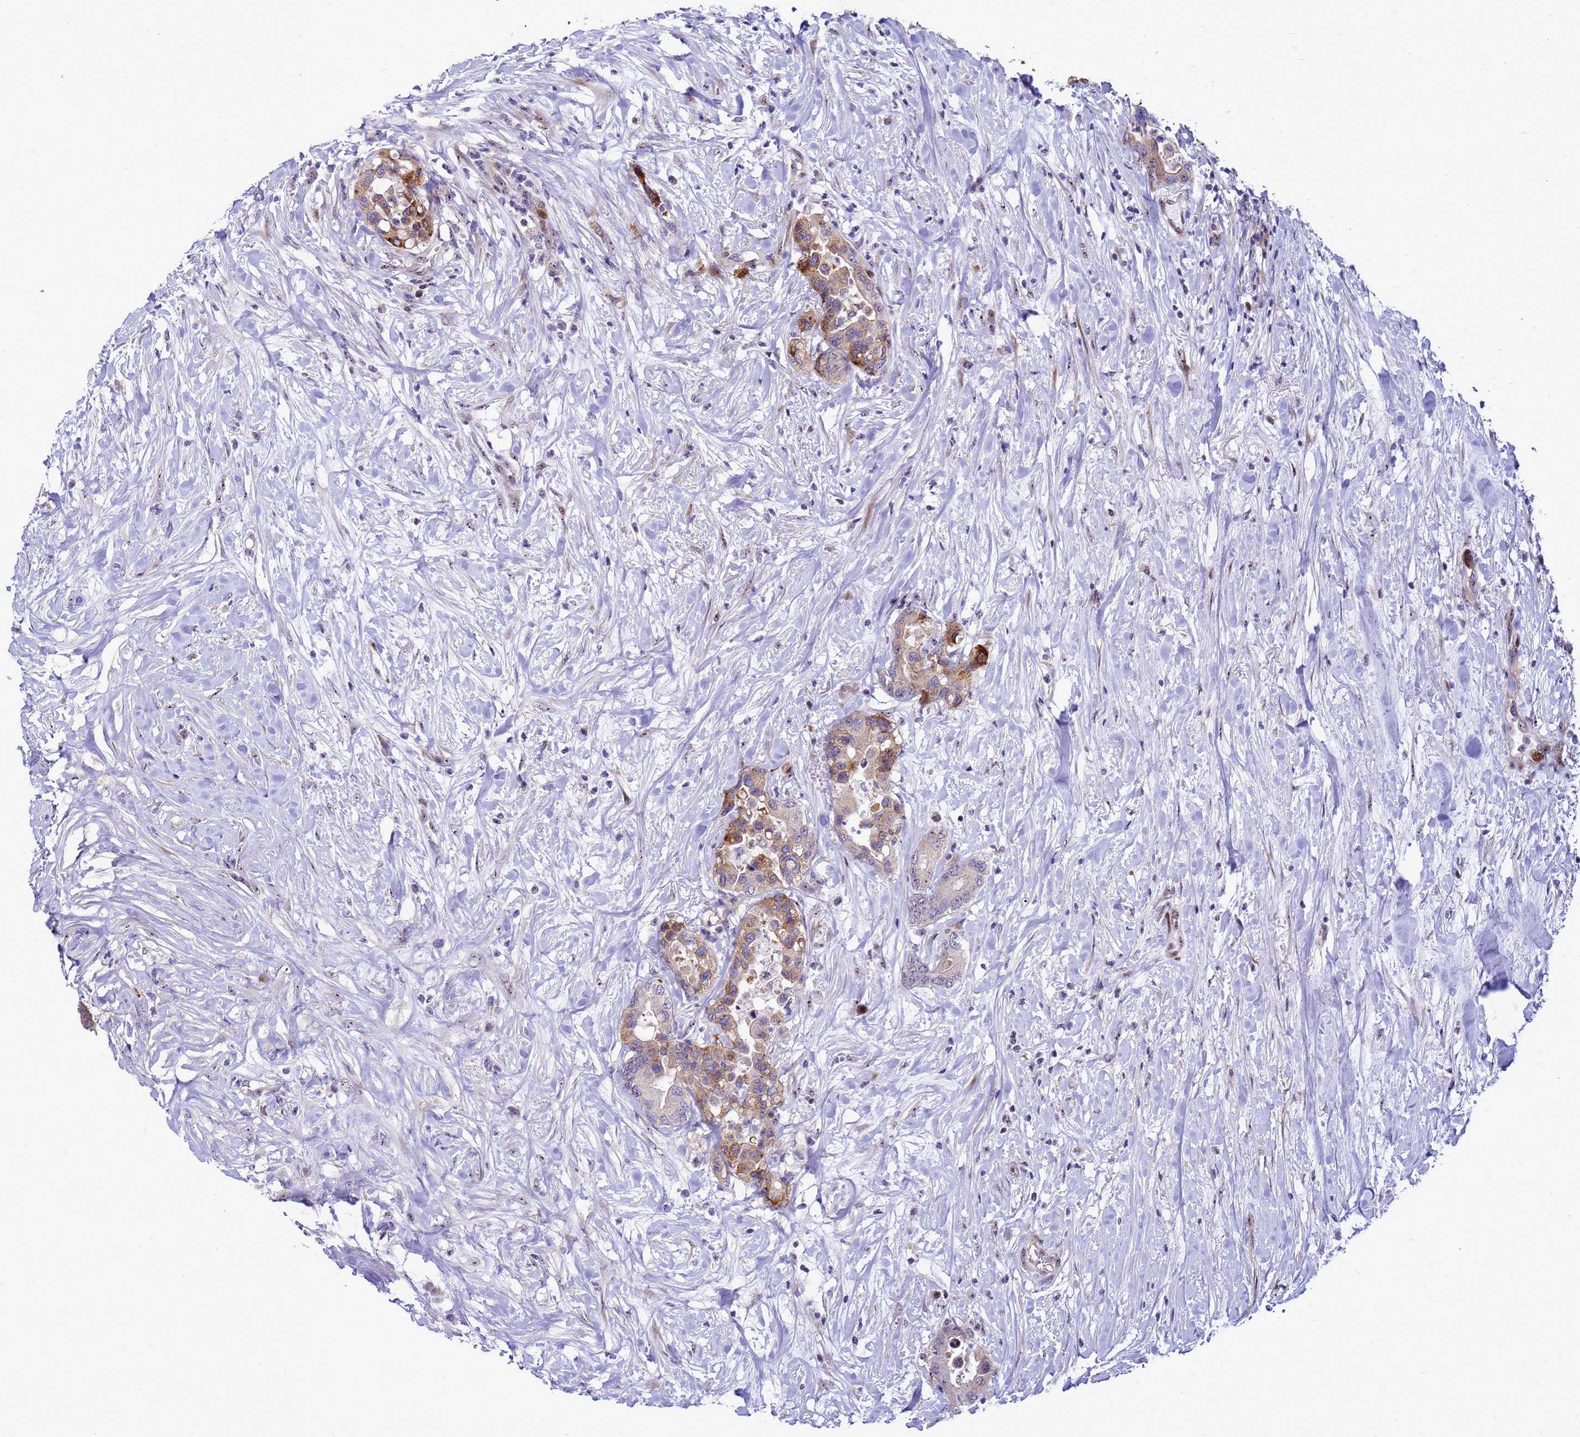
{"staining": {"intensity": "moderate", "quantity": "25%-75%", "location": "cytoplasmic/membranous"}, "tissue": "colorectal cancer", "cell_type": "Tumor cells", "image_type": "cancer", "snomed": [{"axis": "morphology", "description": "Normal tissue, NOS"}, {"axis": "morphology", "description": "Adenocarcinoma, NOS"}, {"axis": "topography", "description": "Colon"}], "caption": "Immunohistochemistry micrograph of neoplastic tissue: human colorectal cancer (adenocarcinoma) stained using IHC exhibits medium levels of moderate protein expression localized specifically in the cytoplasmic/membranous of tumor cells, appearing as a cytoplasmic/membranous brown color.", "gene": "RSPO1", "patient": {"sex": "male", "age": 82}}